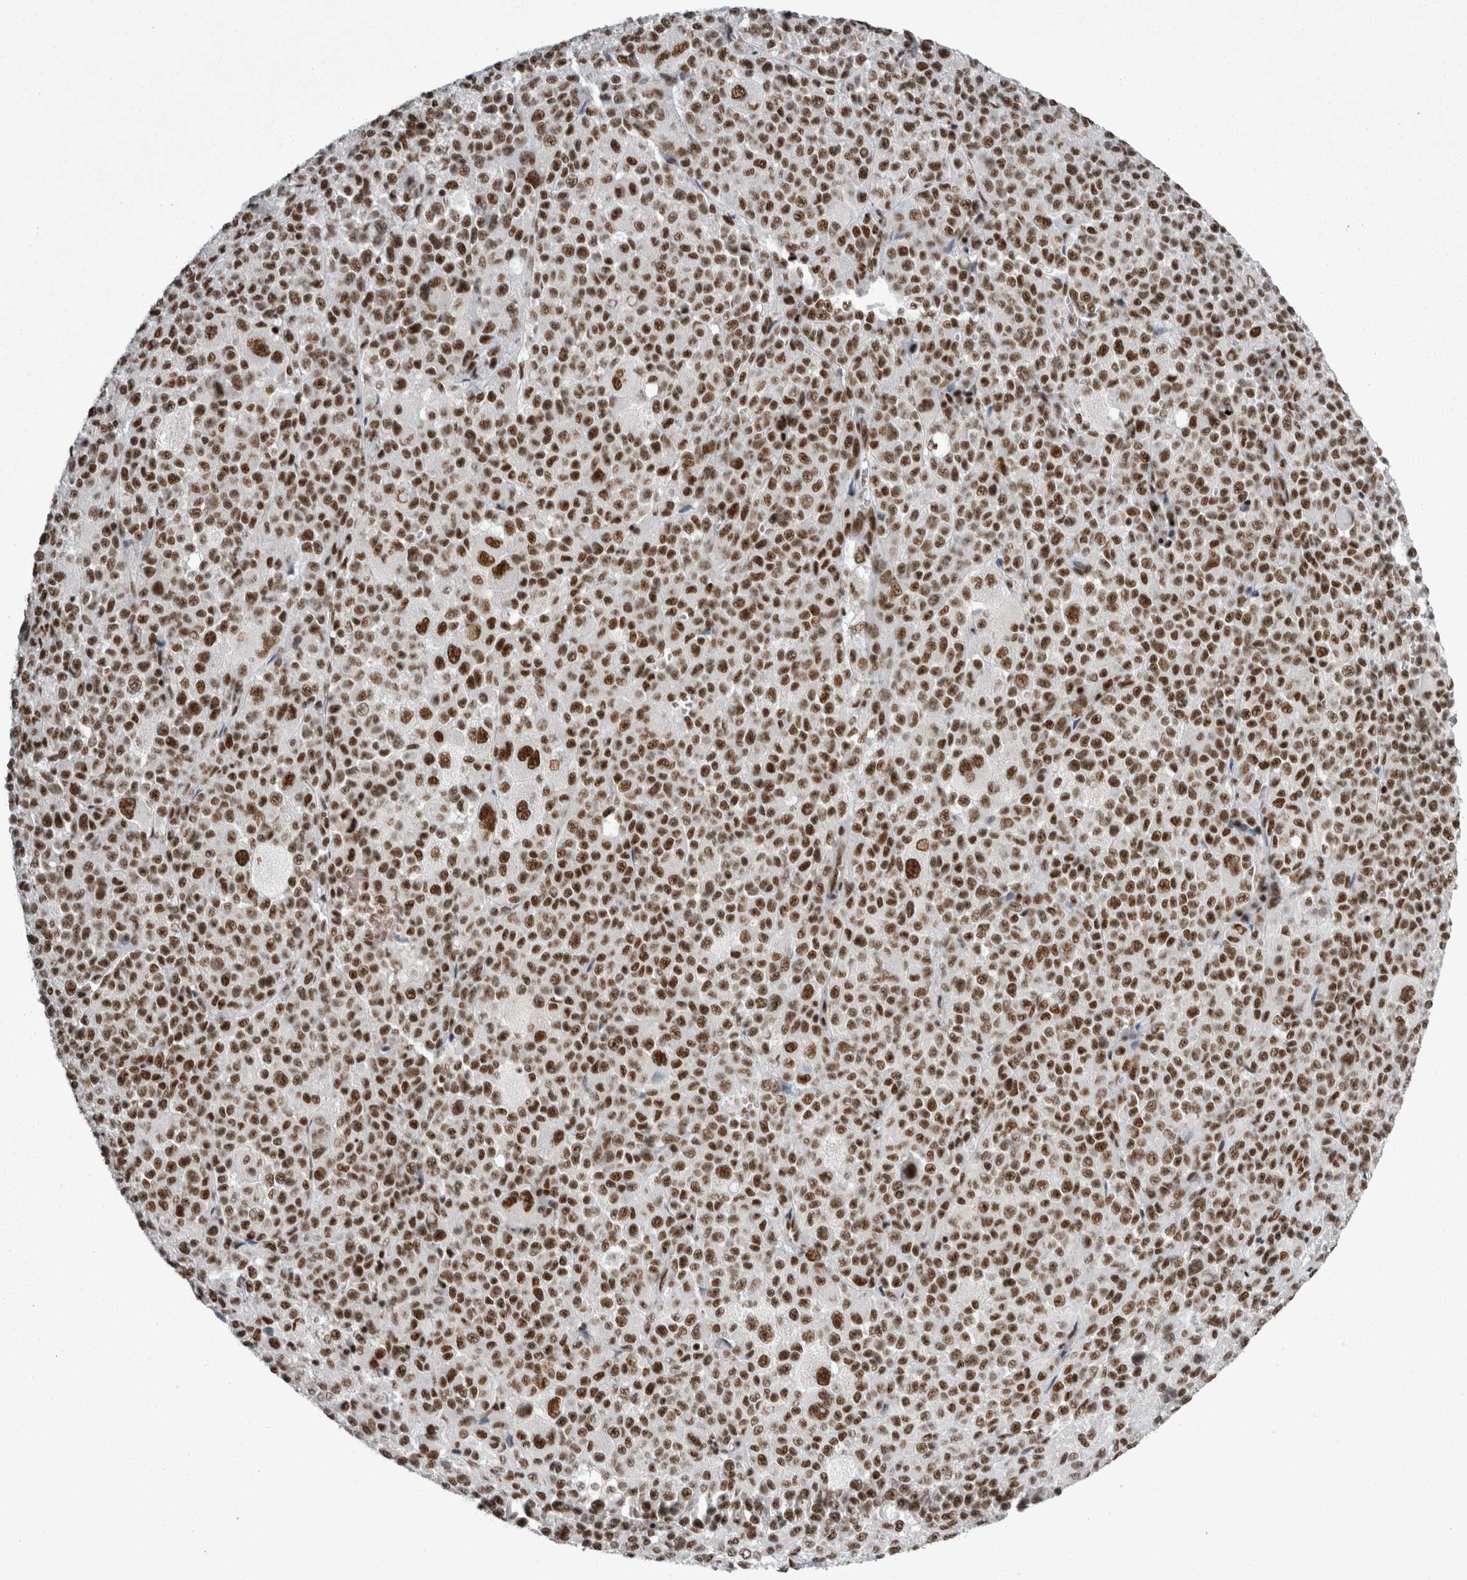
{"staining": {"intensity": "strong", "quantity": ">75%", "location": "nuclear"}, "tissue": "melanoma", "cell_type": "Tumor cells", "image_type": "cancer", "snomed": [{"axis": "morphology", "description": "Malignant melanoma, Metastatic site"}, {"axis": "topography", "description": "Skin"}], "caption": "Immunohistochemical staining of melanoma shows high levels of strong nuclear staining in about >75% of tumor cells. (Stains: DAB in brown, nuclei in blue, Microscopy: brightfield microscopy at high magnification).", "gene": "SNRNP40", "patient": {"sex": "female", "age": 74}}